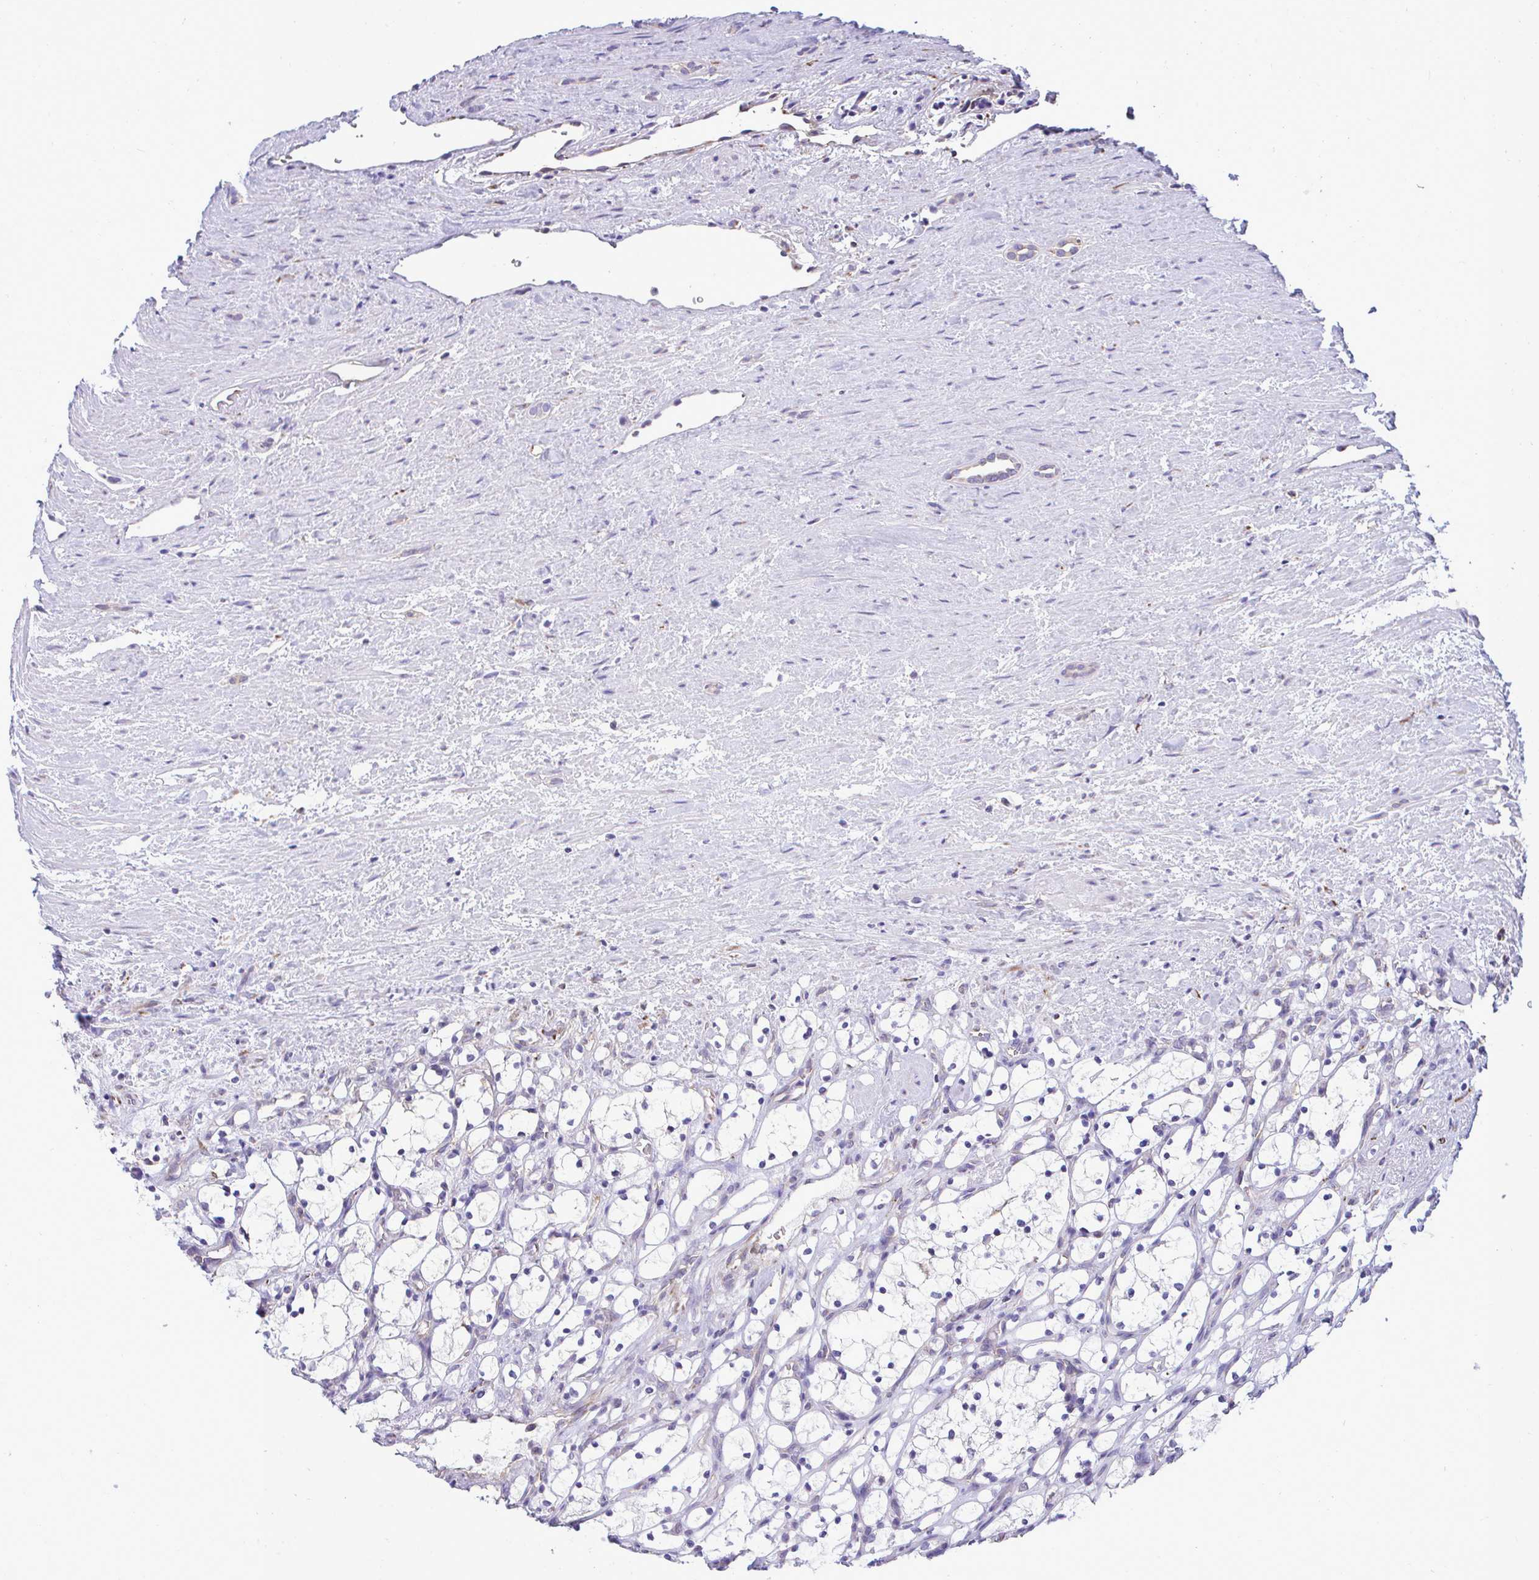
{"staining": {"intensity": "negative", "quantity": "none", "location": "none"}, "tissue": "renal cancer", "cell_type": "Tumor cells", "image_type": "cancer", "snomed": [{"axis": "morphology", "description": "Adenocarcinoma, NOS"}, {"axis": "topography", "description": "Kidney"}], "caption": "Immunohistochemistry histopathology image of renal cancer stained for a protein (brown), which exhibits no positivity in tumor cells.", "gene": "PIGK", "patient": {"sex": "female", "age": 69}}